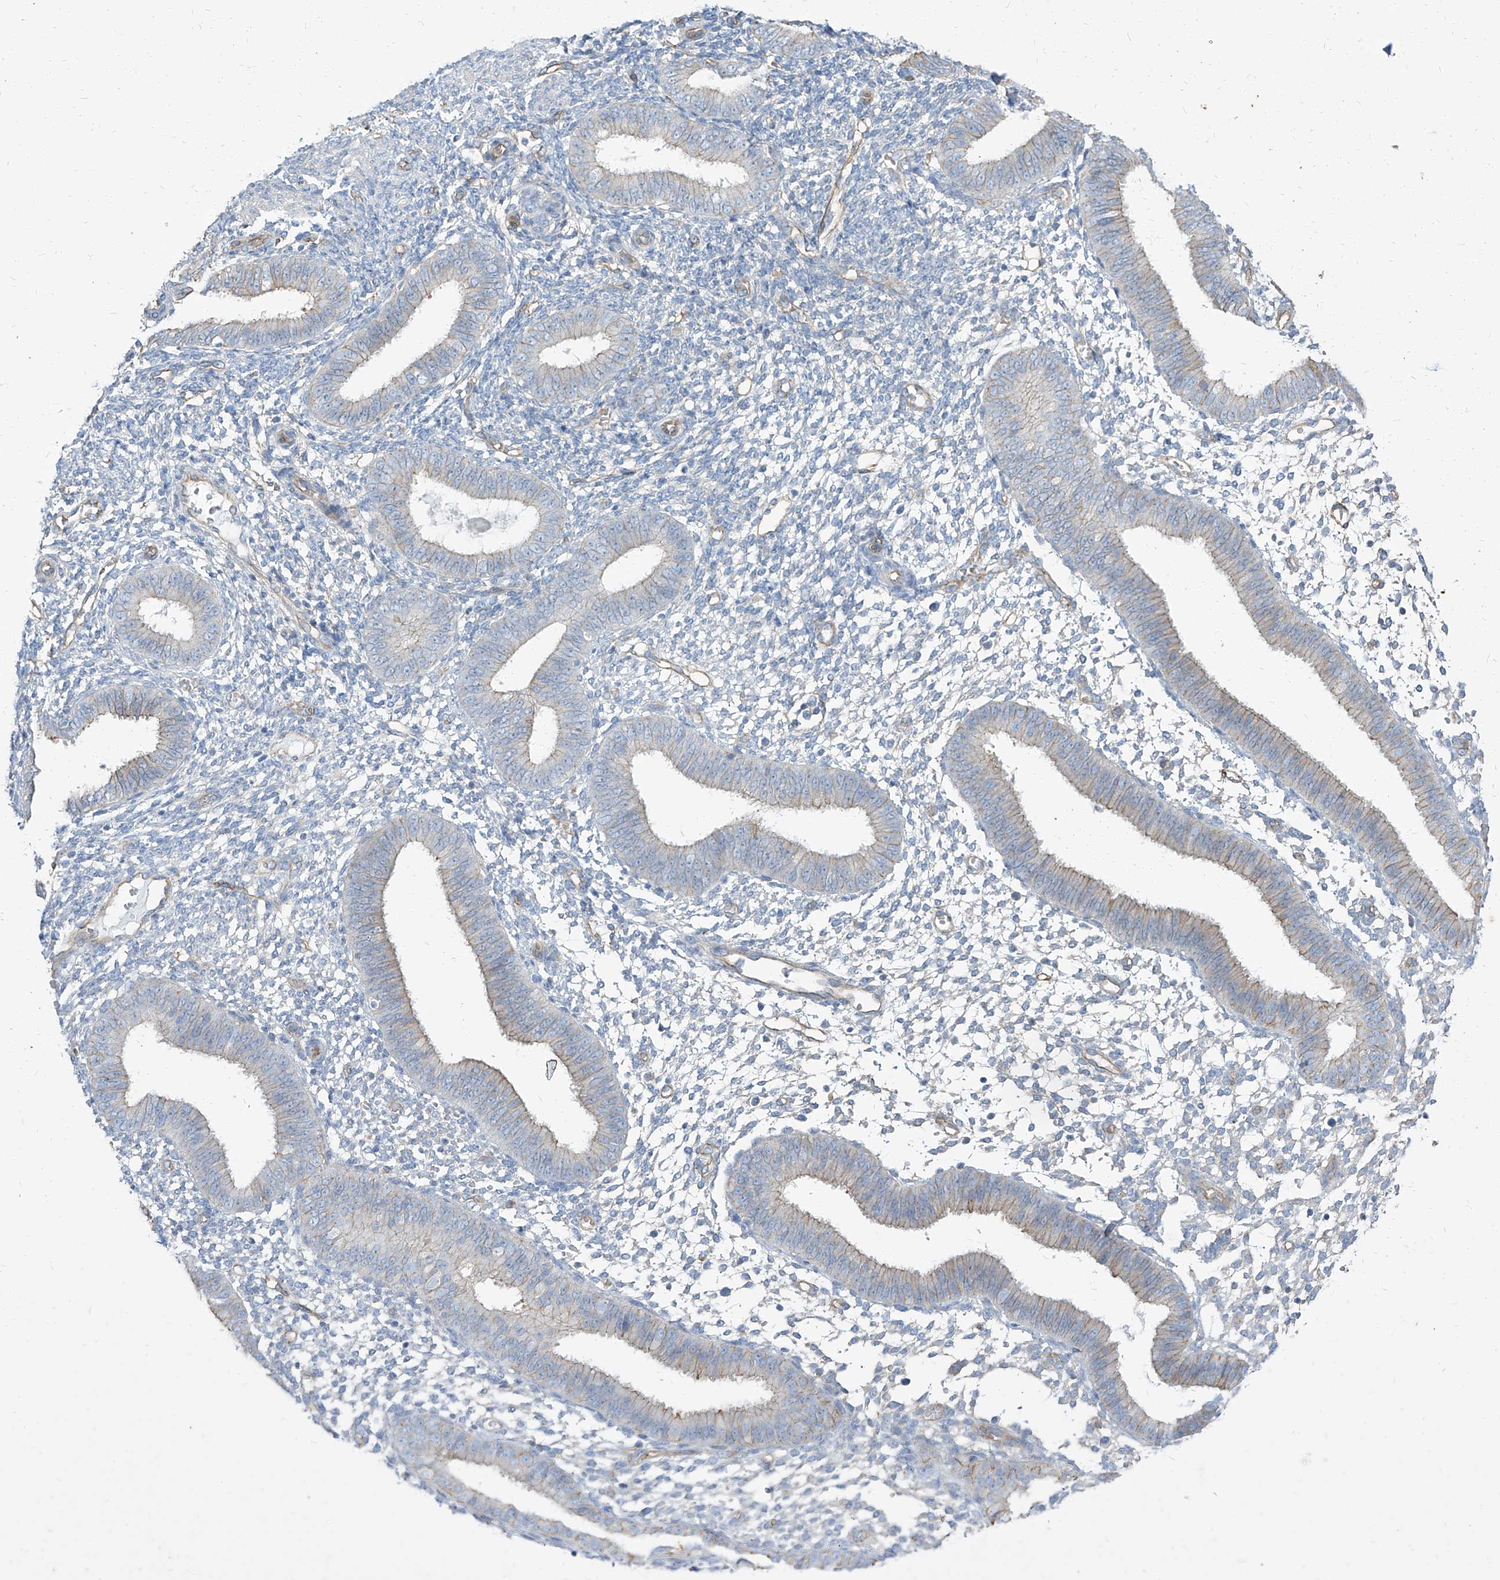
{"staining": {"intensity": "negative", "quantity": "none", "location": "none"}, "tissue": "endometrium", "cell_type": "Cells in endometrial stroma", "image_type": "normal", "snomed": [{"axis": "morphology", "description": "Normal tissue, NOS"}, {"axis": "topography", "description": "Uterus"}, {"axis": "topography", "description": "Endometrium"}], "caption": "Cells in endometrial stroma show no significant protein positivity in benign endometrium.", "gene": "TXLNB", "patient": {"sex": "female", "age": 48}}